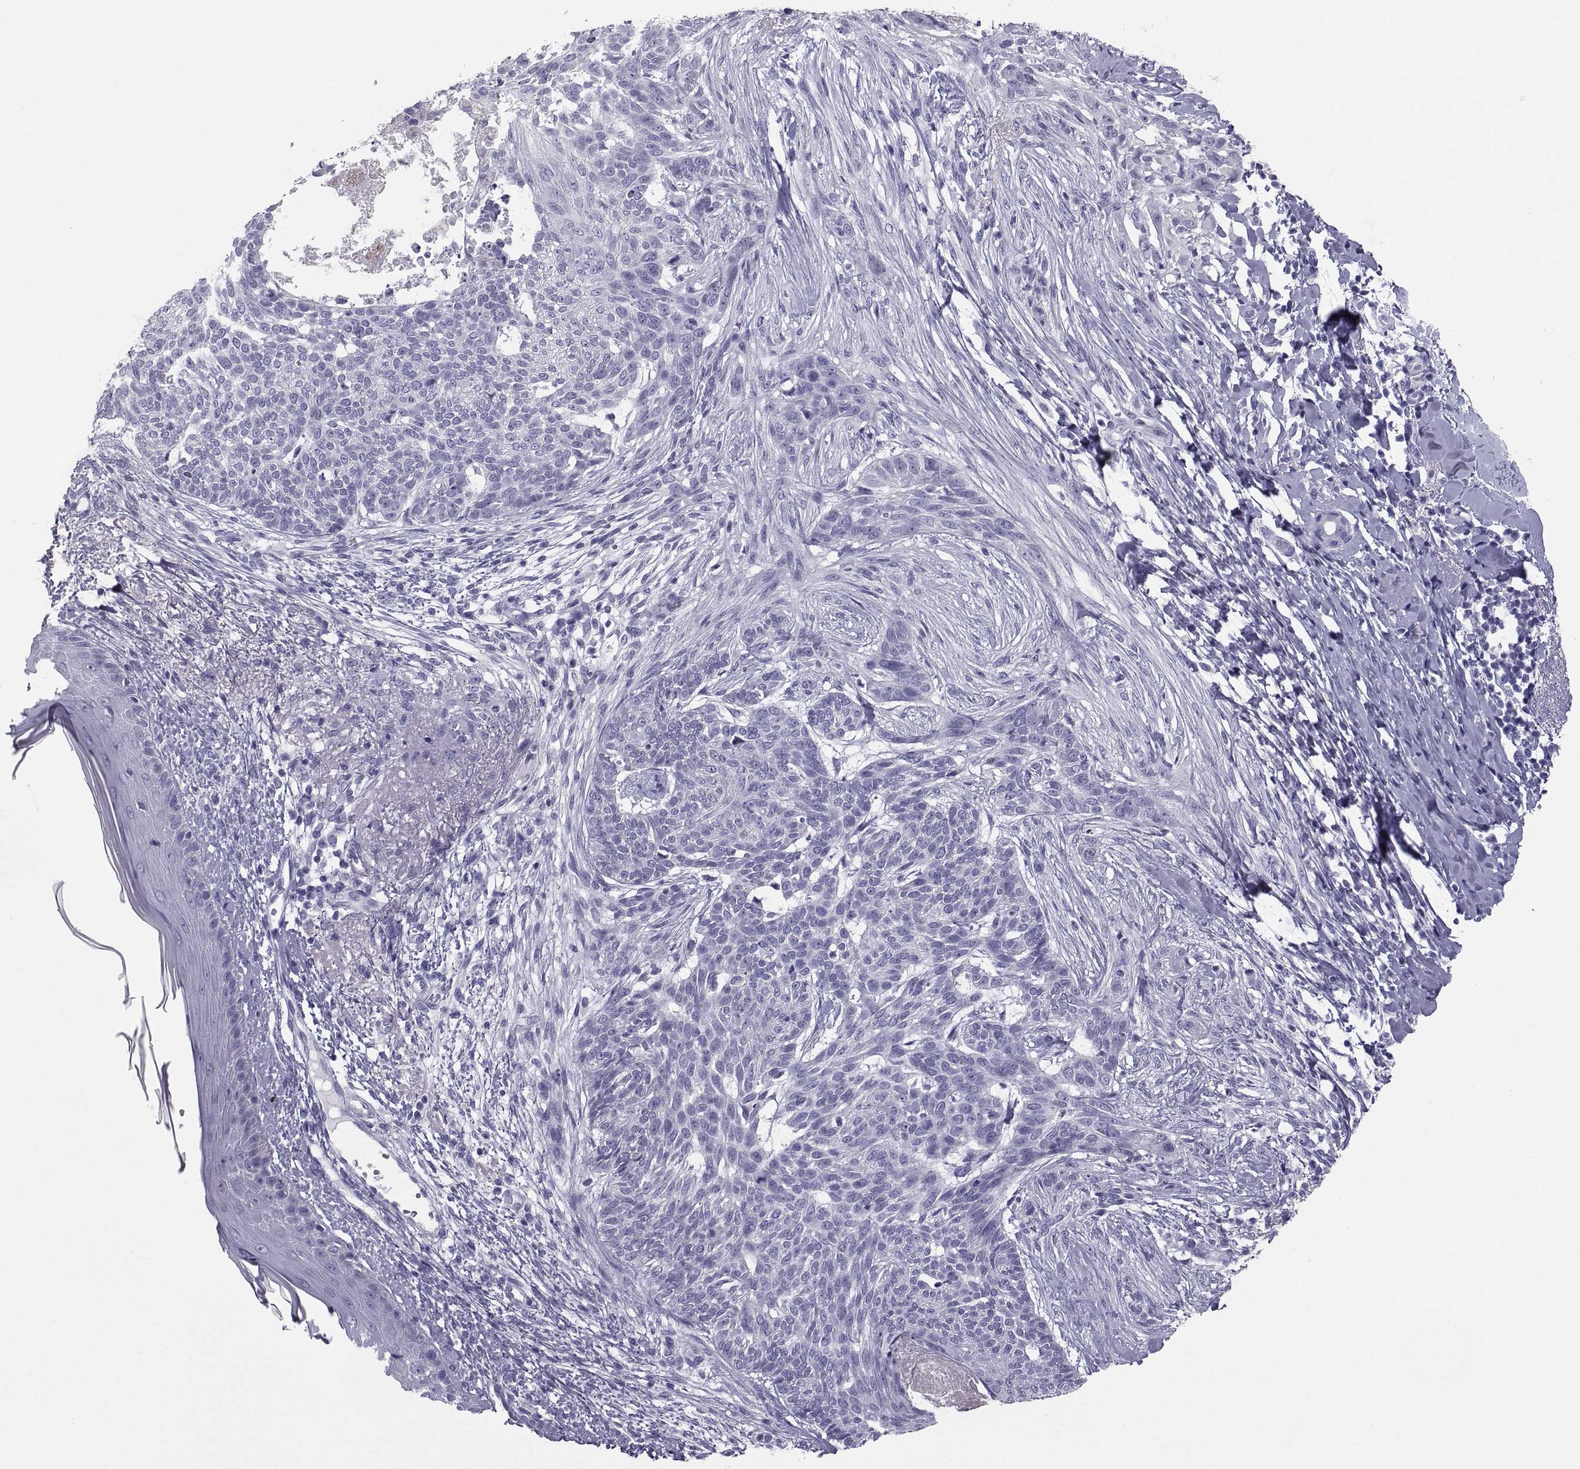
{"staining": {"intensity": "negative", "quantity": "none", "location": "none"}, "tissue": "skin cancer", "cell_type": "Tumor cells", "image_type": "cancer", "snomed": [{"axis": "morphology", "description": "Normal tissue, NOS"}, {"axis": "morphology", "description": "Basal cell carcinoma"}, {"axis": "topography", "description": "Skin"}], "caption": "Immunohistochemical staining of skin cancer (basal cell carcinoma) reveals no significant staining in tumor cells. Nuclei are stained in blue.", "gene": "PCSK1N", "patient": {"sex": "male", "age": 84}}